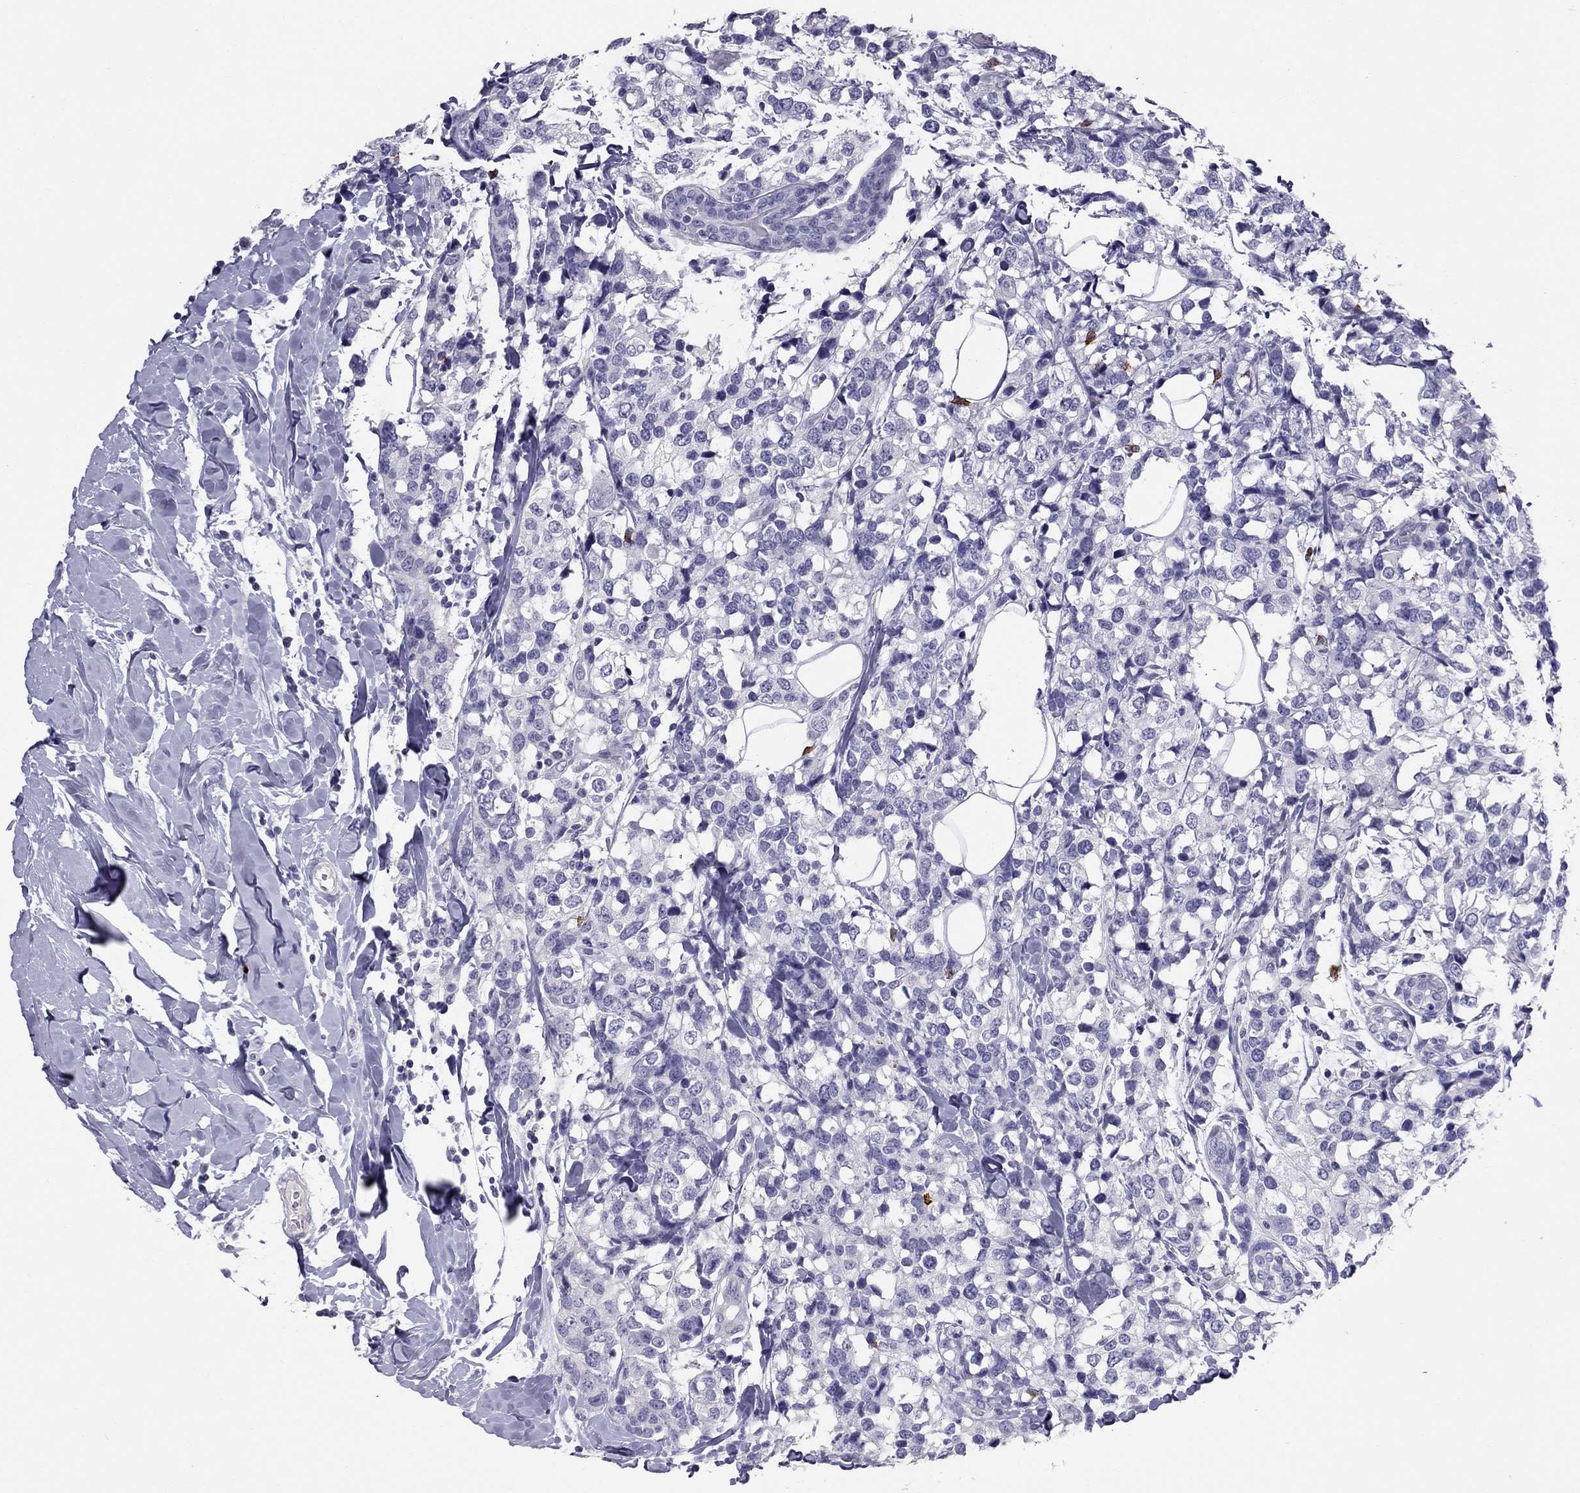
{"staining": {"intensity": "negative", "quantity": "none", "location": "none"}, "tissue": "breast cancer", "cell_type": "Tumor cells", "image_type": "cancer", "snomed": [{"axis": "morphology", "description": "Lobular carcinoma"}, {"axis": "topography", "description": "Breast"}], "caption": "Immunohistochemistry histopathology image of neoplastic tissue: breast cancer (lobular carcinoma) stained with DAB demonstrates no significant protein positivity in tumor cells.", "gene": "IL17REL", "patient": {"sex": "female", "age": 59}}